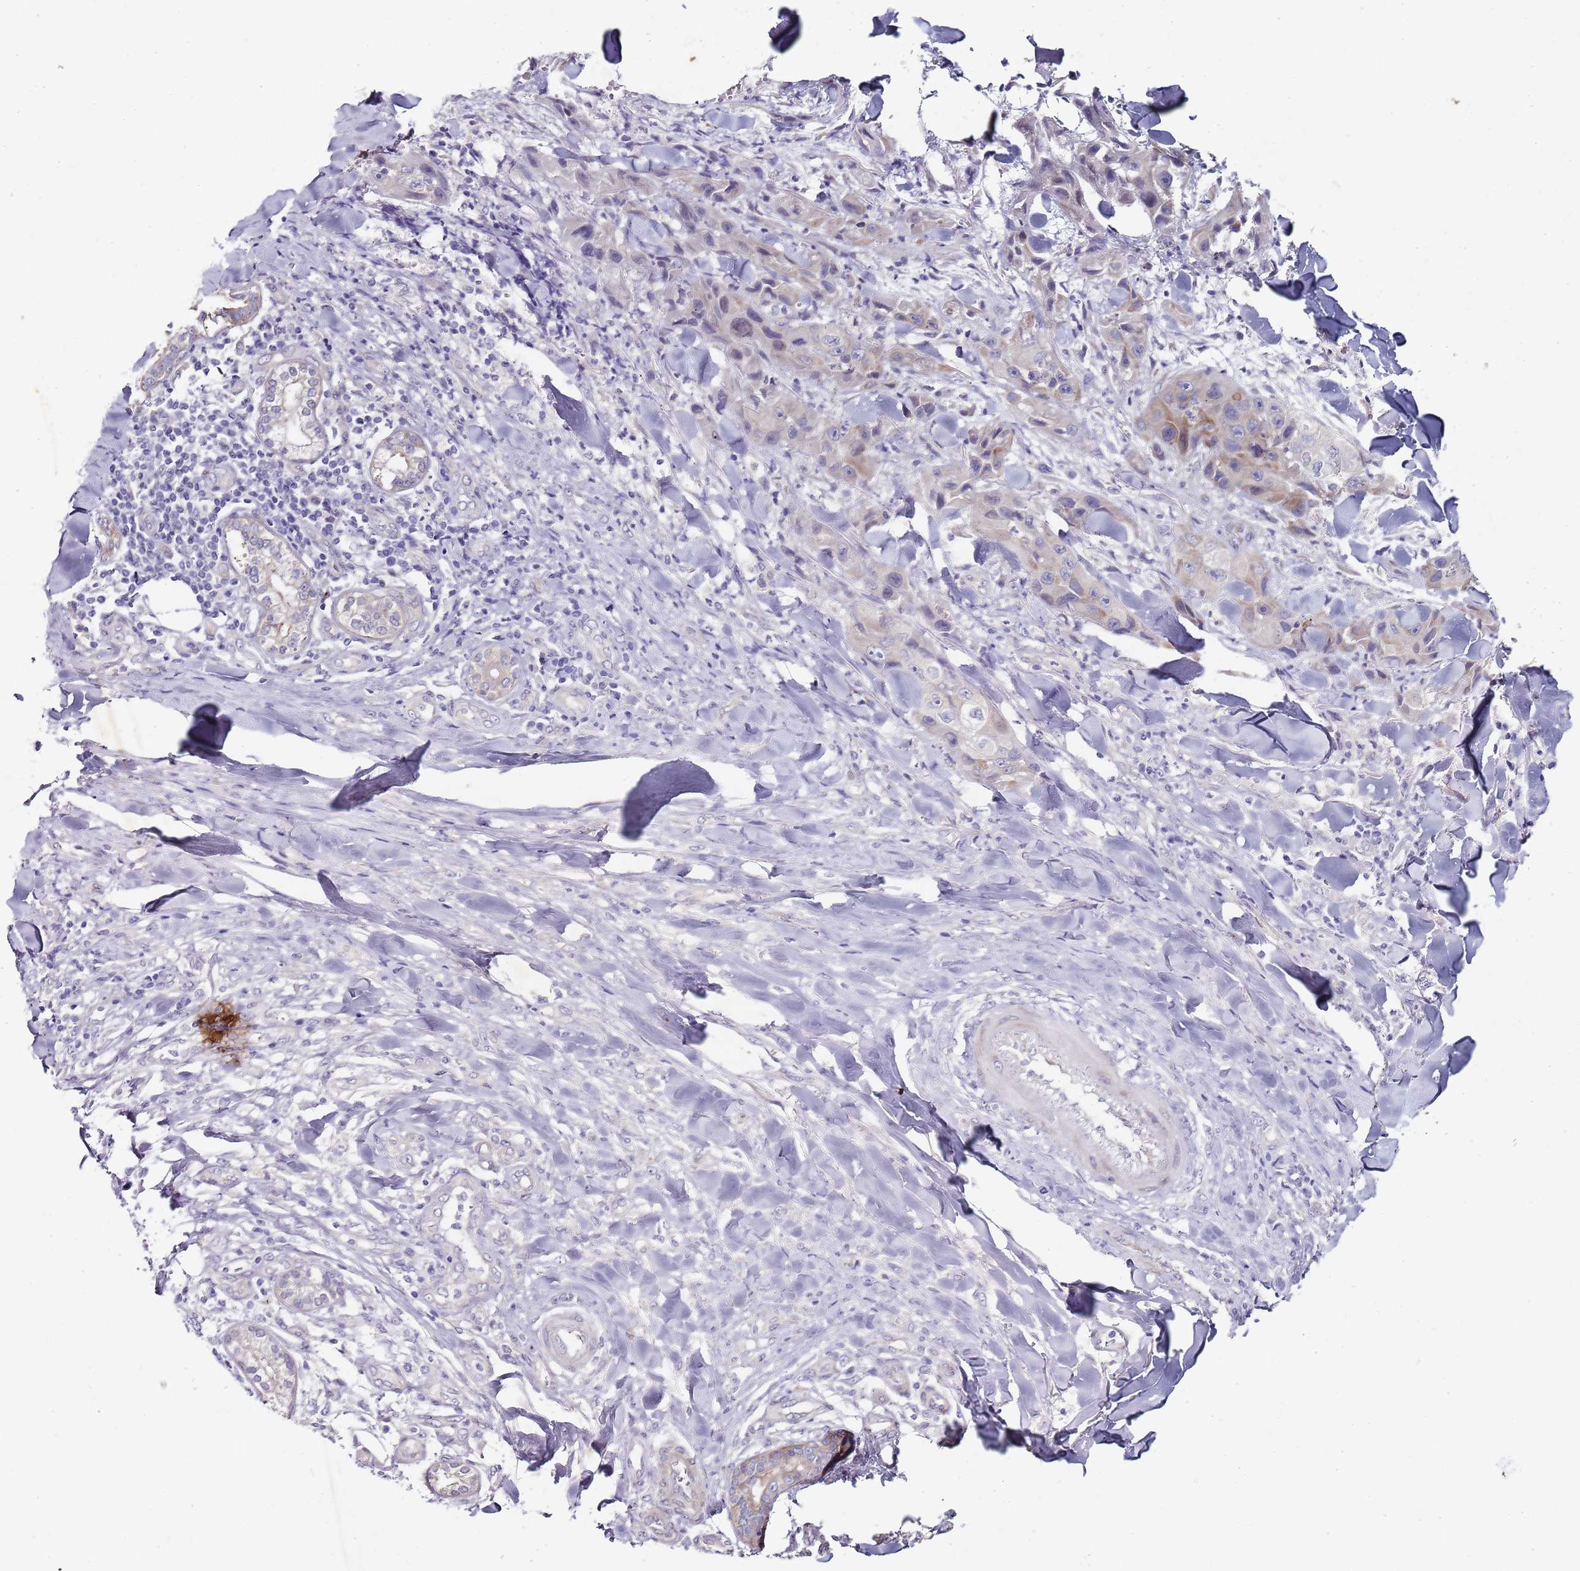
{"staining": {"intensity": "weak", "quantity": "<25%", "location": "cytoplasmic/membranous"}, "tissue": "skin cancer", "cell_type": "Tumor cells", "image_type": "cancer", "snomed": [{"axis": "morphology", "description": "Squamous cell carcinoma, NOS"}, {"axis": "topography", "description": "Skin"}, {"axis": "topography", "description": "Subcutis"}], "caption": "Immunohistochemical staining of human squamous cell carcinoma (skin) demonstrates no significant staining in tumor cells. The staining was performed using DAB (3,3'-diaminobenzidine) to visualize the protein expression in brown, while the nuclei were stained in blue with hematoxylin (Magnification: 20x).", "gene": "TBC1D9", "patient": {"sex": "male", "age": 73}}